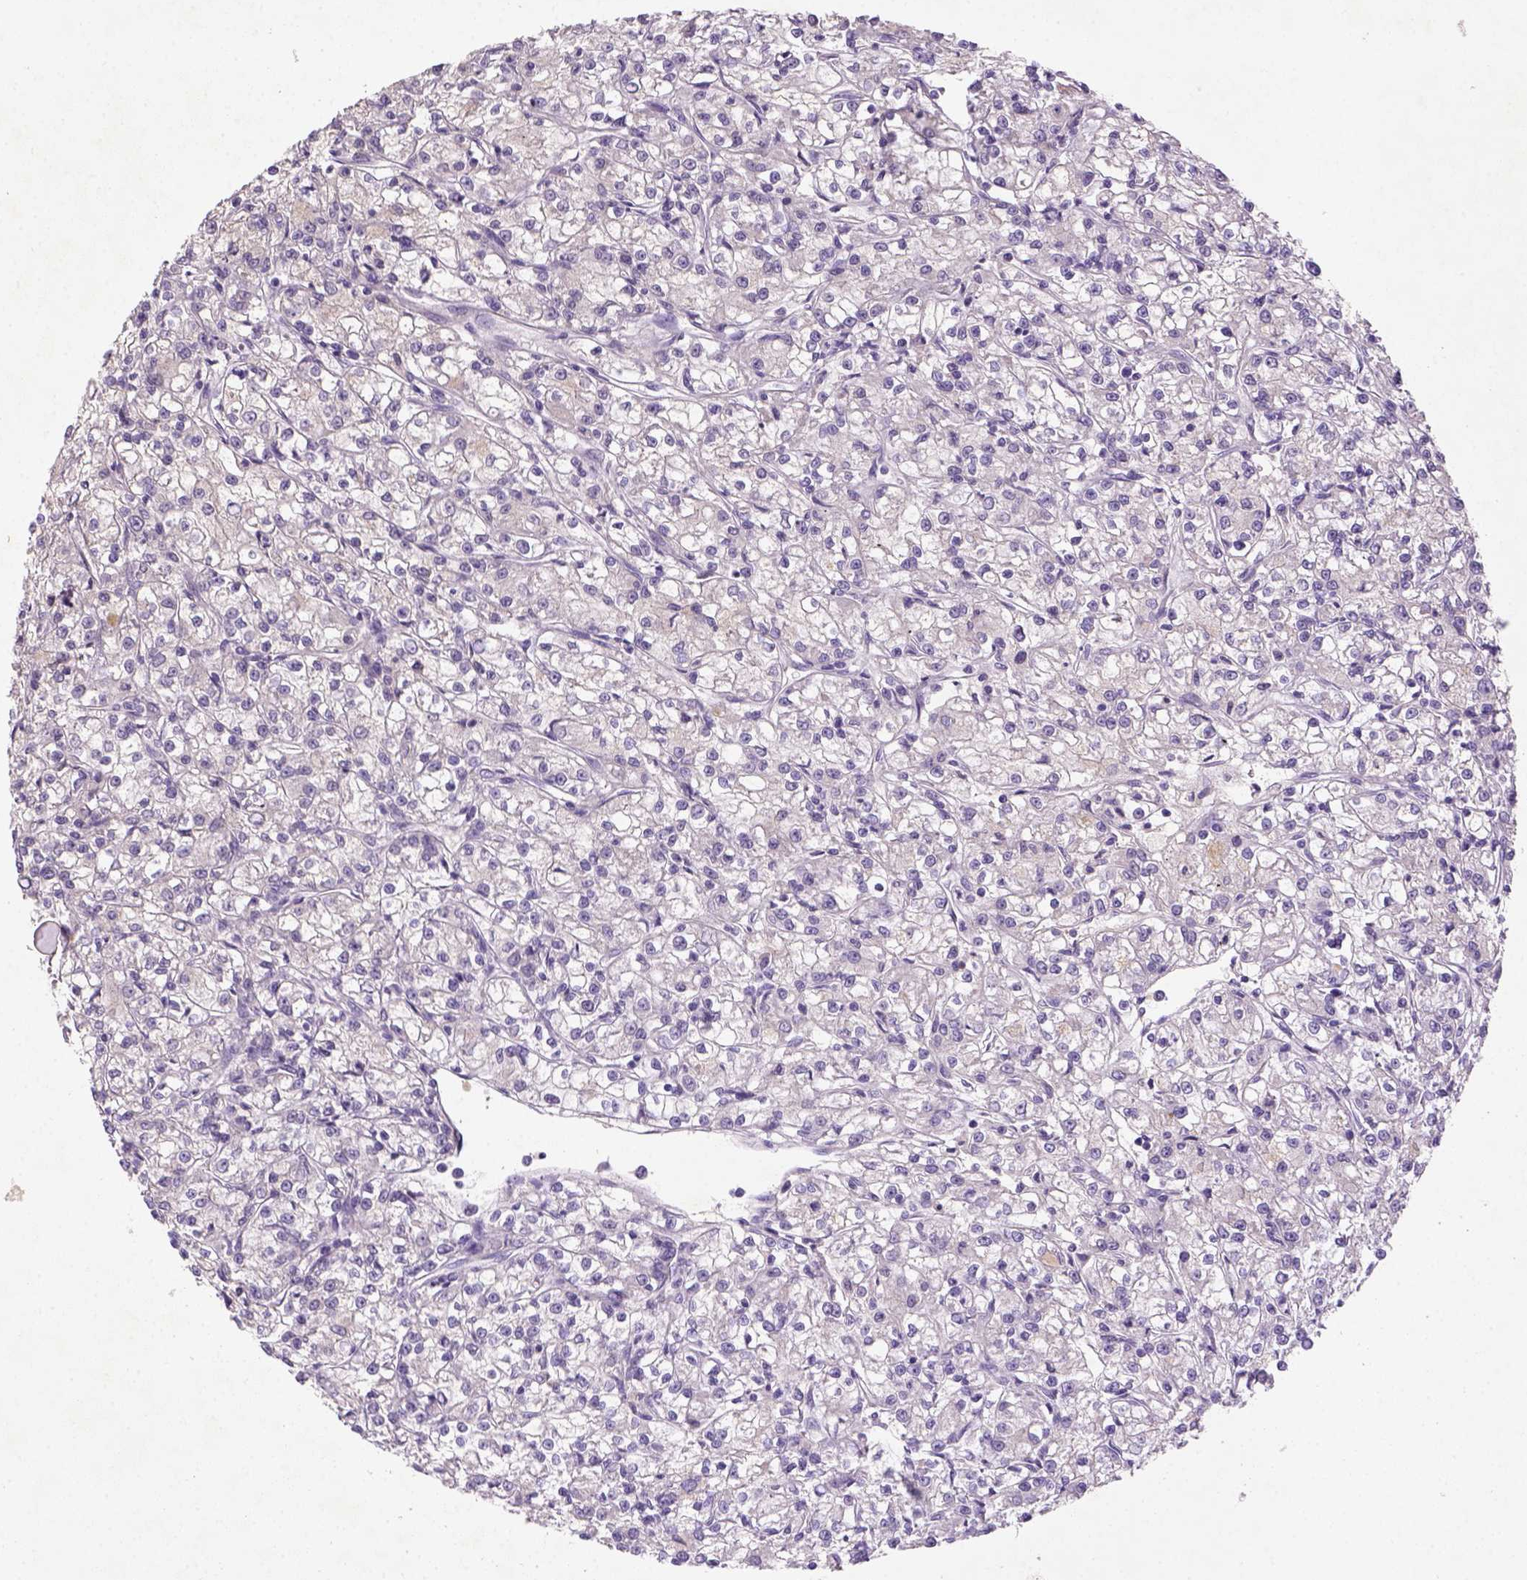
{"staining": {"intensity": "negative", "quantity": "none", "location": "none"}, "tissue": "renal cancer", "cell_type": "Tumor cells", "image_type": "cancer", "snomed": [{"axis": "morphology", "description": "Adenocarcinoma, NOS"}, {"axis": "topography", "description": "Kidney"}], "caption": "DAB (3,3'-diaminobenzidine) immunohistochemical staining of human renal cancer (adenocarcinoma) shows no significant positivity in tumor cells. (DAB (3,3'-diaminobenzidine) immunohistochemistry visualized using brightfield microscopy, high magnification).", "gene": "NLGN2", "patient": {"sex": "female", "age": 59}}